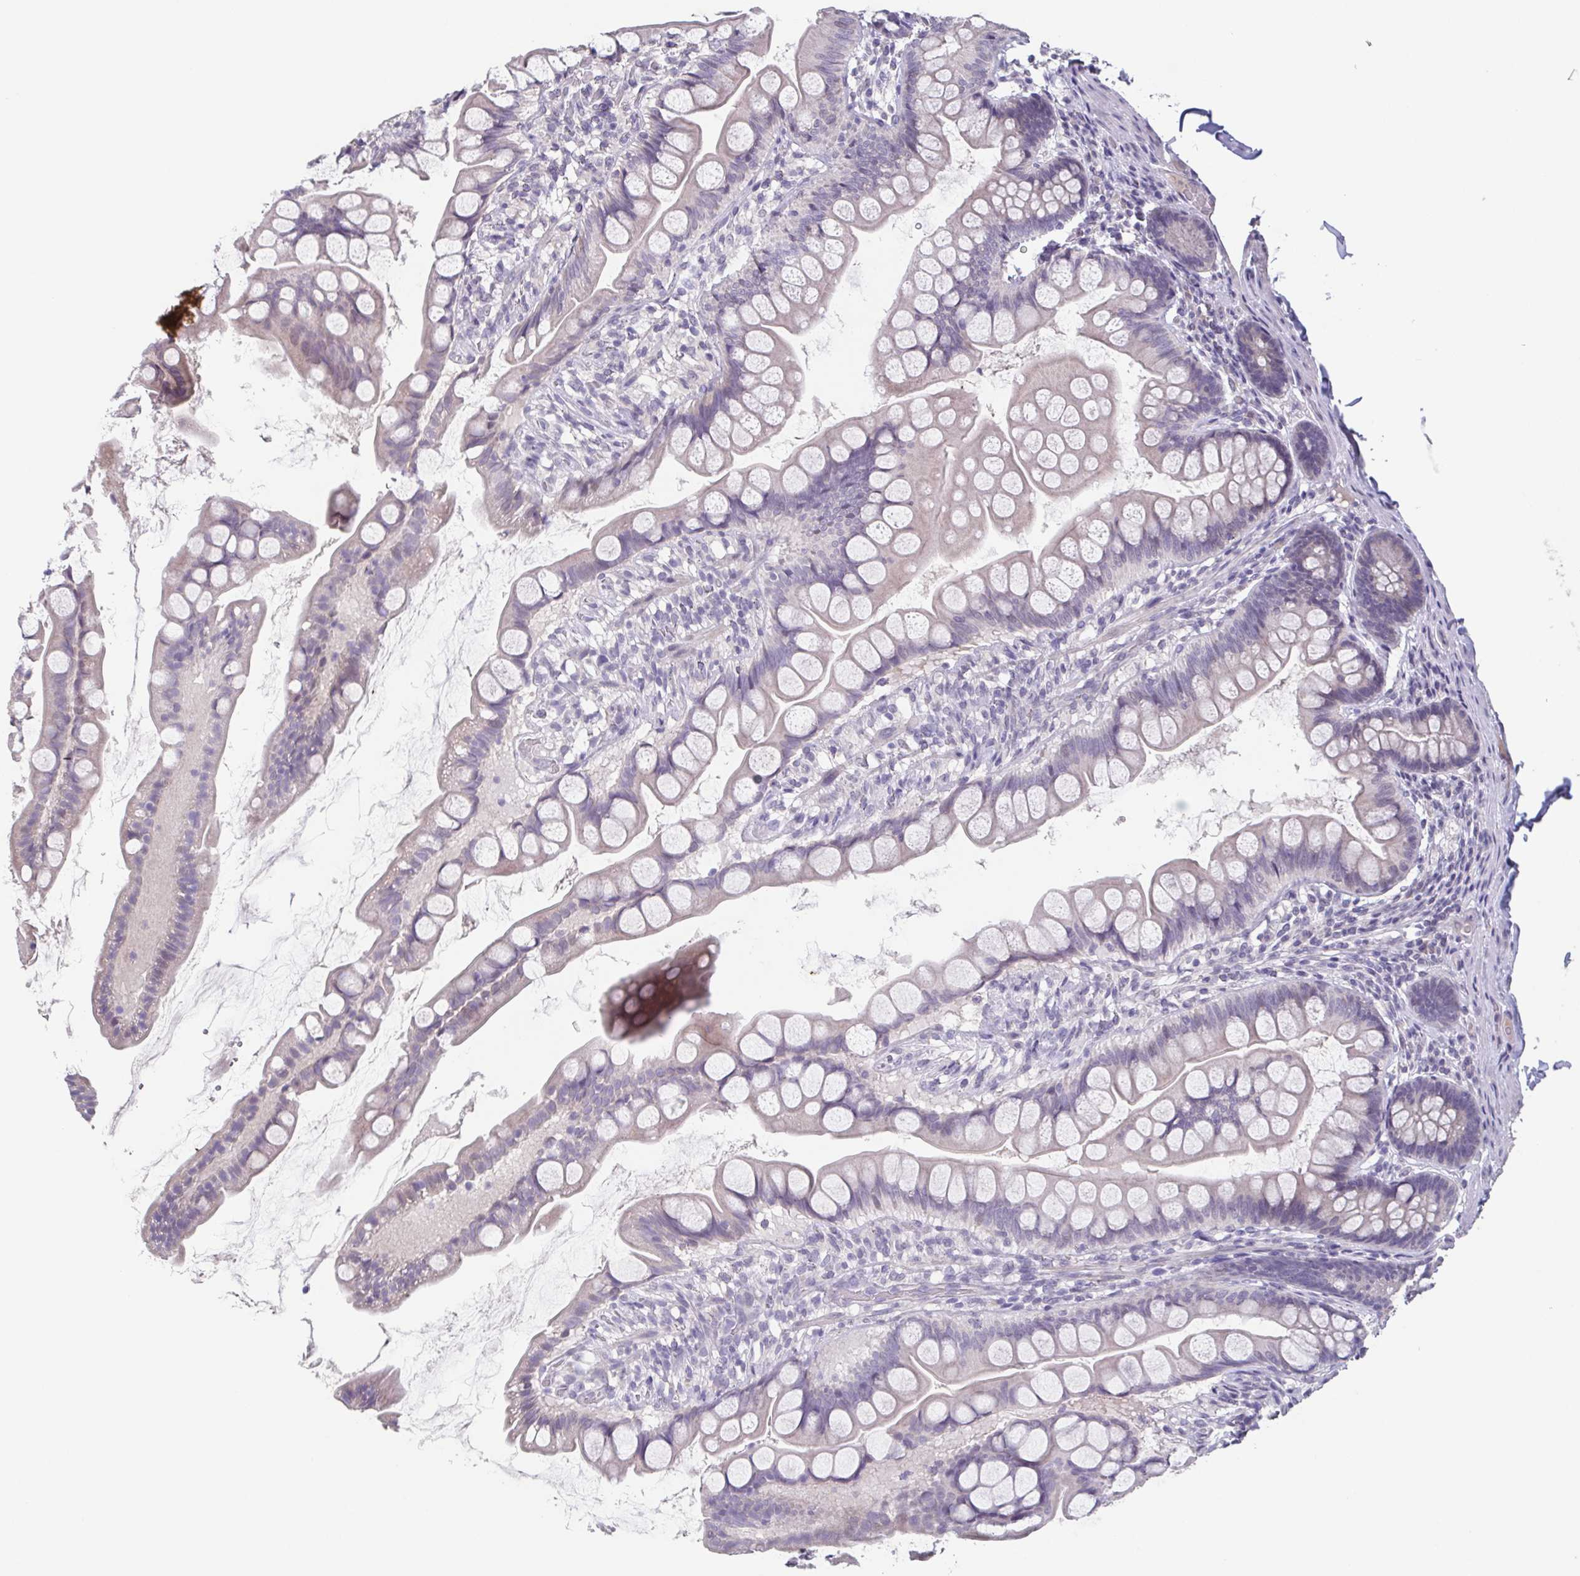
{"staining": {"intensity": "negative", "quantity": "none", "location": "none"}, "tissue": "small intestine", "cell_type": "Glandular cells", "image_type": "normal", "snomed": [{"axis": "morphology", "description": "Normal tissue, NOS"}, {"axis": "topography", "description": "Small intestine"}], "caption": "Human small intestine stained for a protein using IHC displays no positivity in glandular cells.", "gene": "GHRL", "patient": {"sex": "male", "age": 70}}